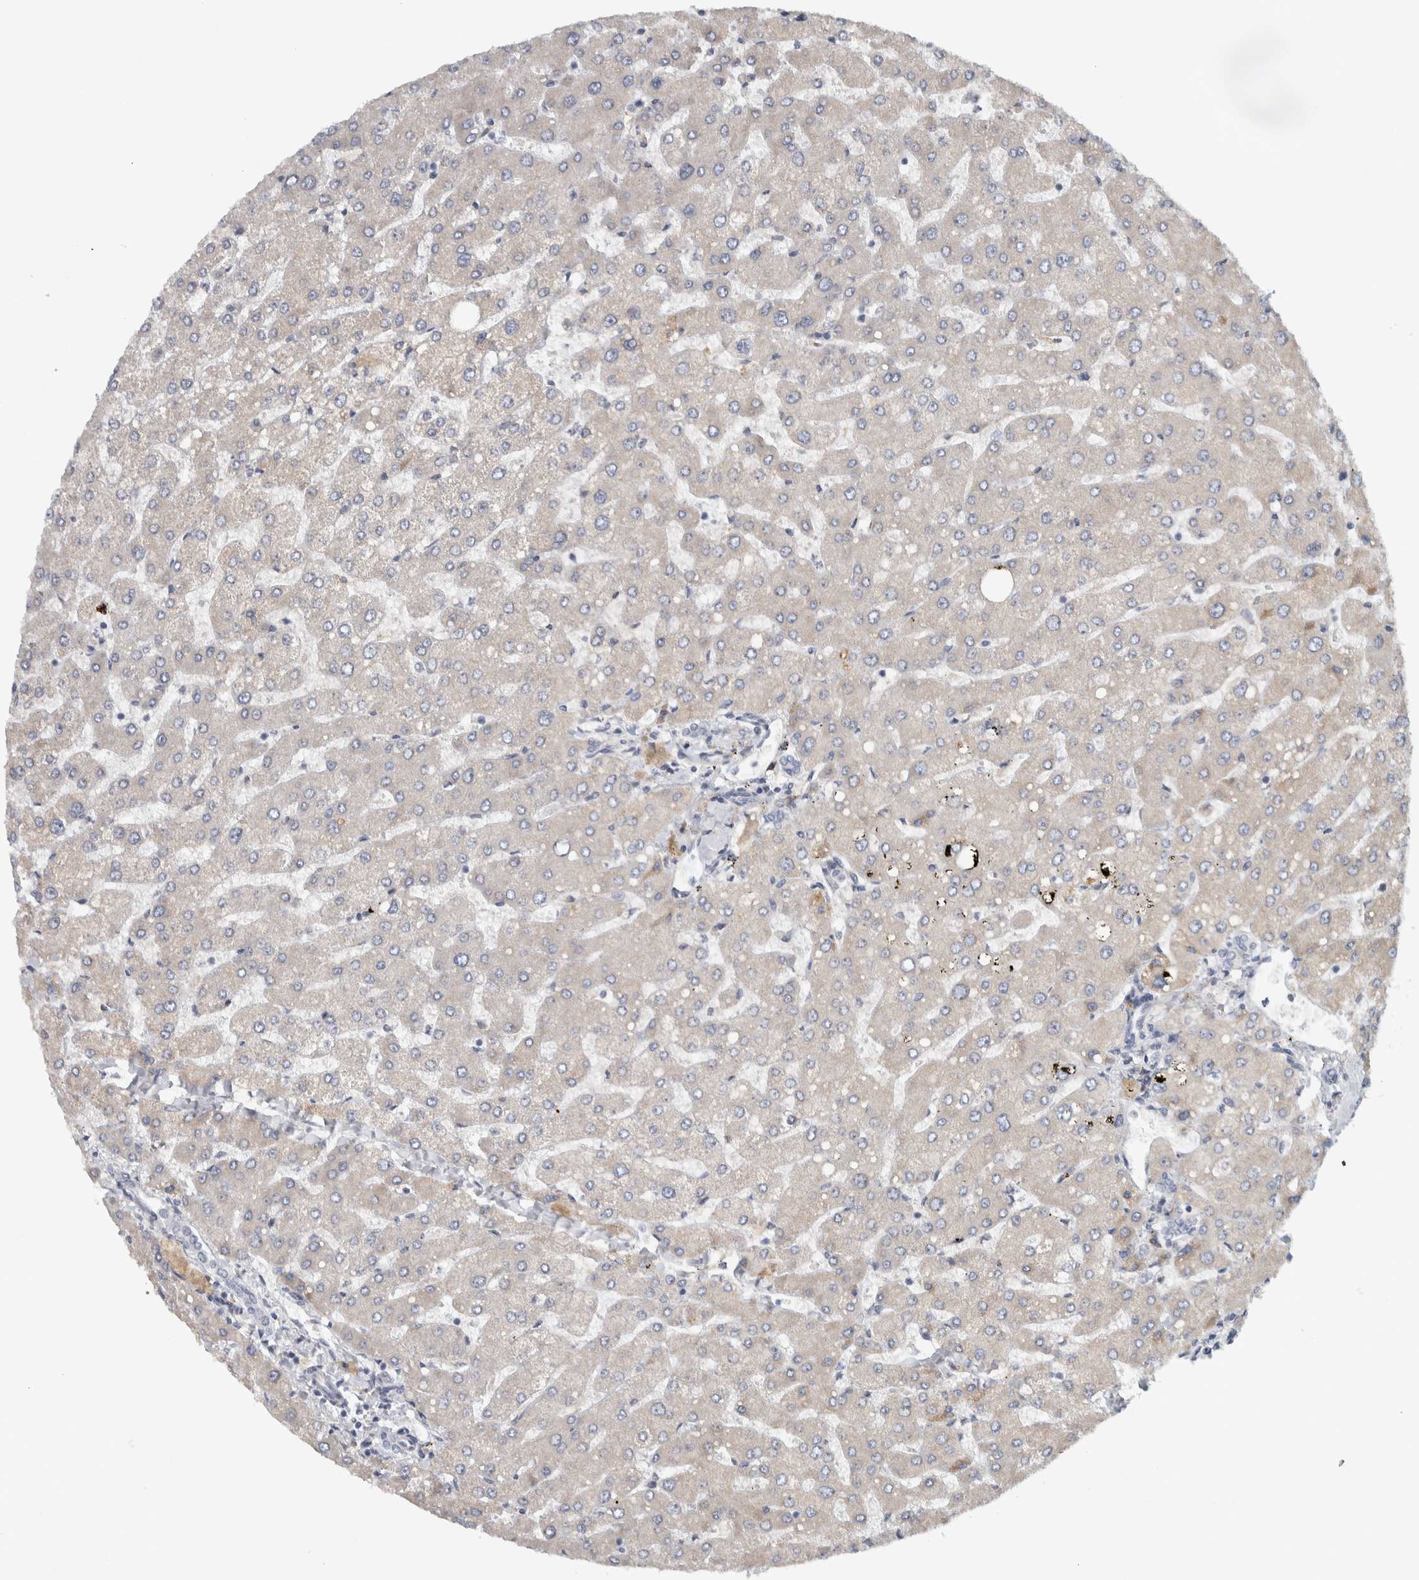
{"staining": {"intensity": "negative", "quantity": "none", "location": "none"}, "tissue": "liver", "cell_type": "Cholangiocytes", "image_type": "normal", "snomed": [{"axis": "morphology", "description": "Normal tissue, NOS"}, {"axis": "topography", "description": "Liver"}], "caption": "DAB immunohistochemical staining of unremarkable human liver shows no significant positivity in cholangiocytes.", "gene": "ADPRM", "patient": {"sex": "male", "age": 55}}